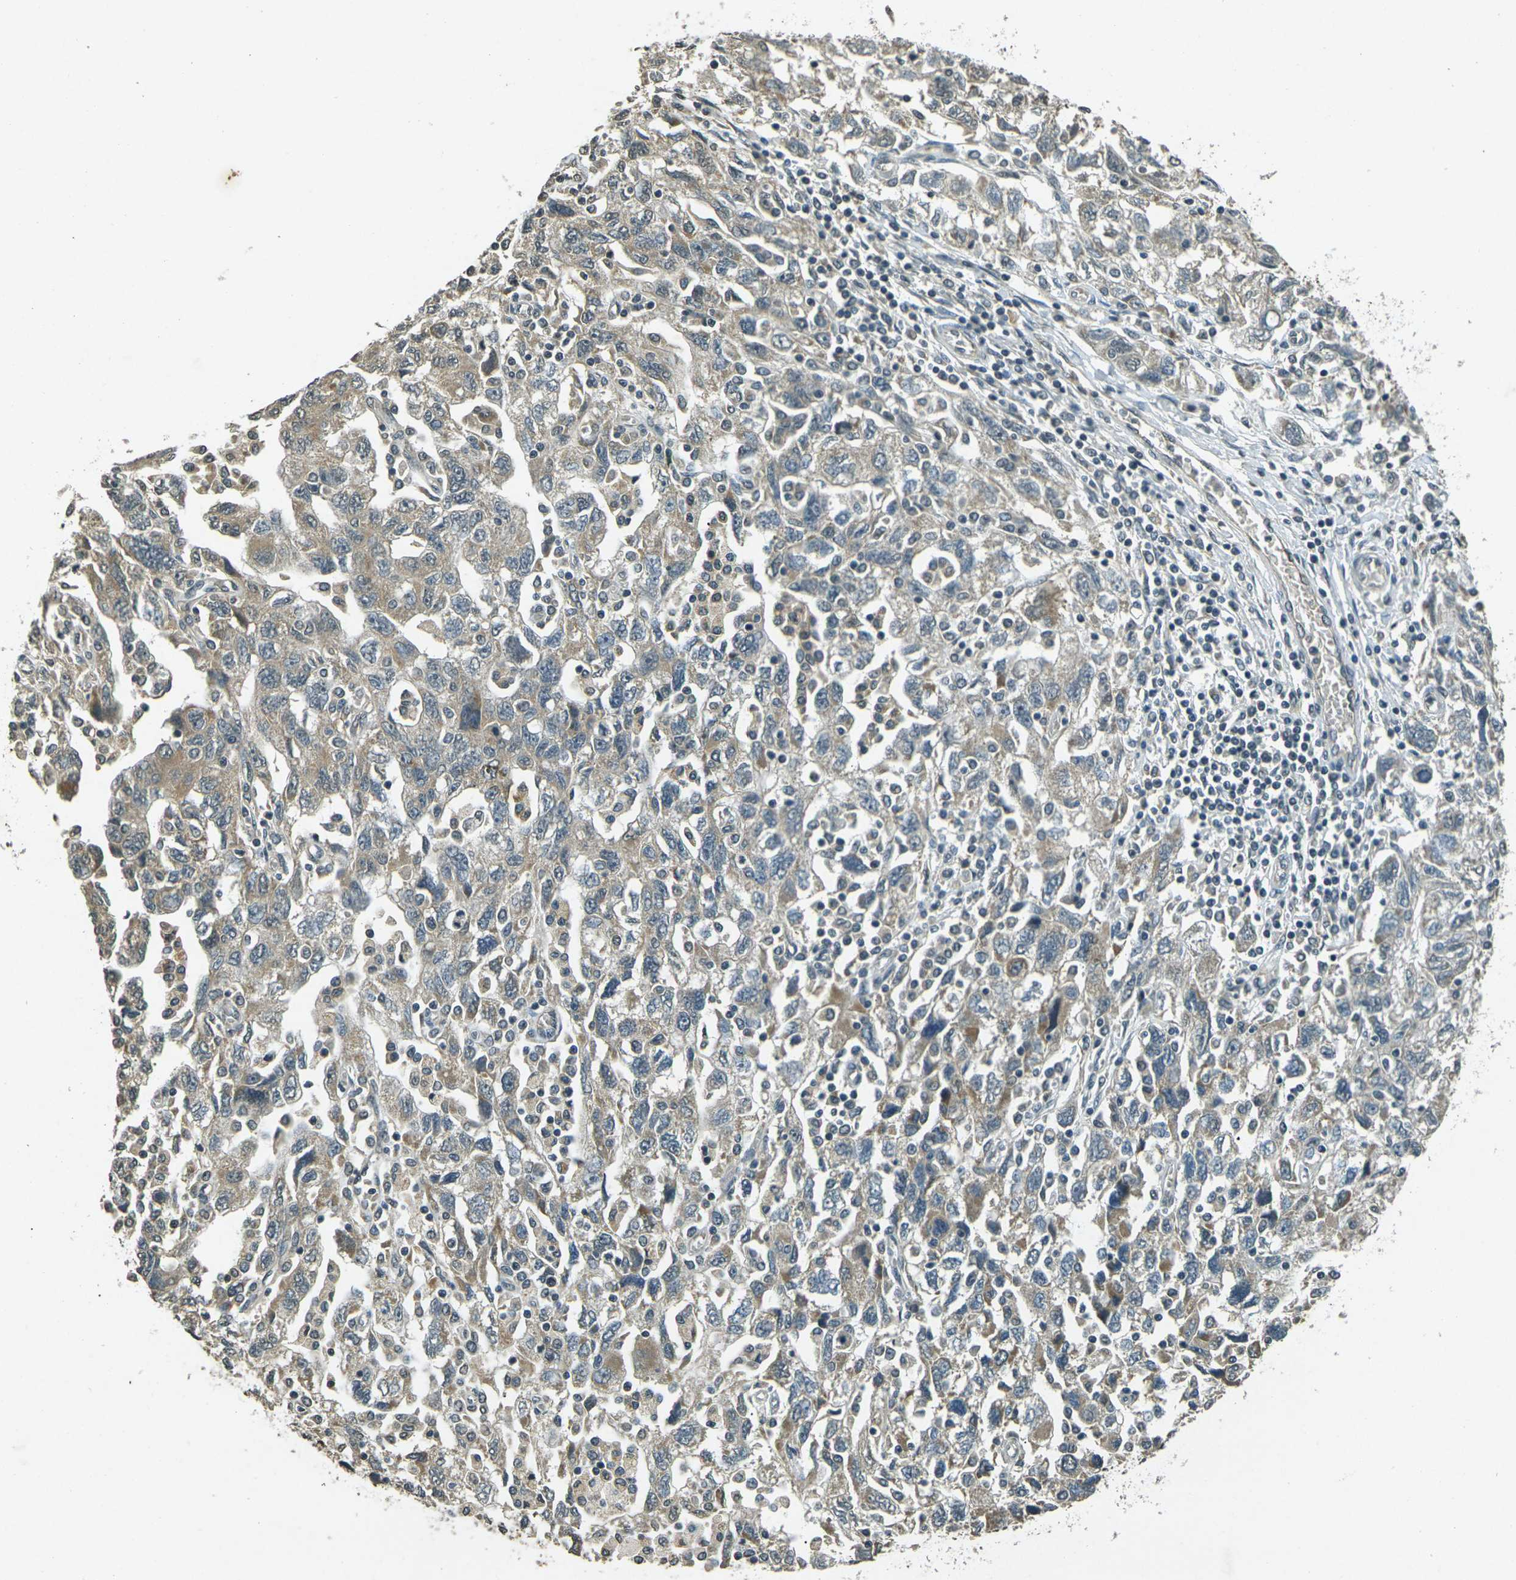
{"staining": {"intensity": "weak", "quantity": "25%-75%", "location": "cytoplasmic/membranous"}, "tissue": "ovarian cancer", "cell_type": "Tumor cells", "image_type": "cancer", "snomed": [{"axis": "morphology", "description": "Carcinoma, NOS"}, {"axis": "morphology", "description": "Cystadenocarcinoma, serous, NOS"}, {"axis": "topography", "description": "Ovary"}], "caption": "IHC (DAB) staining of human ovarian cancer demonstrates weak cytoplasmic/membranous protein staining in approximately 25%-75% of tumor cells.", "gene": "PDE2A", "patient": {"sex": "female", "age": 69}}